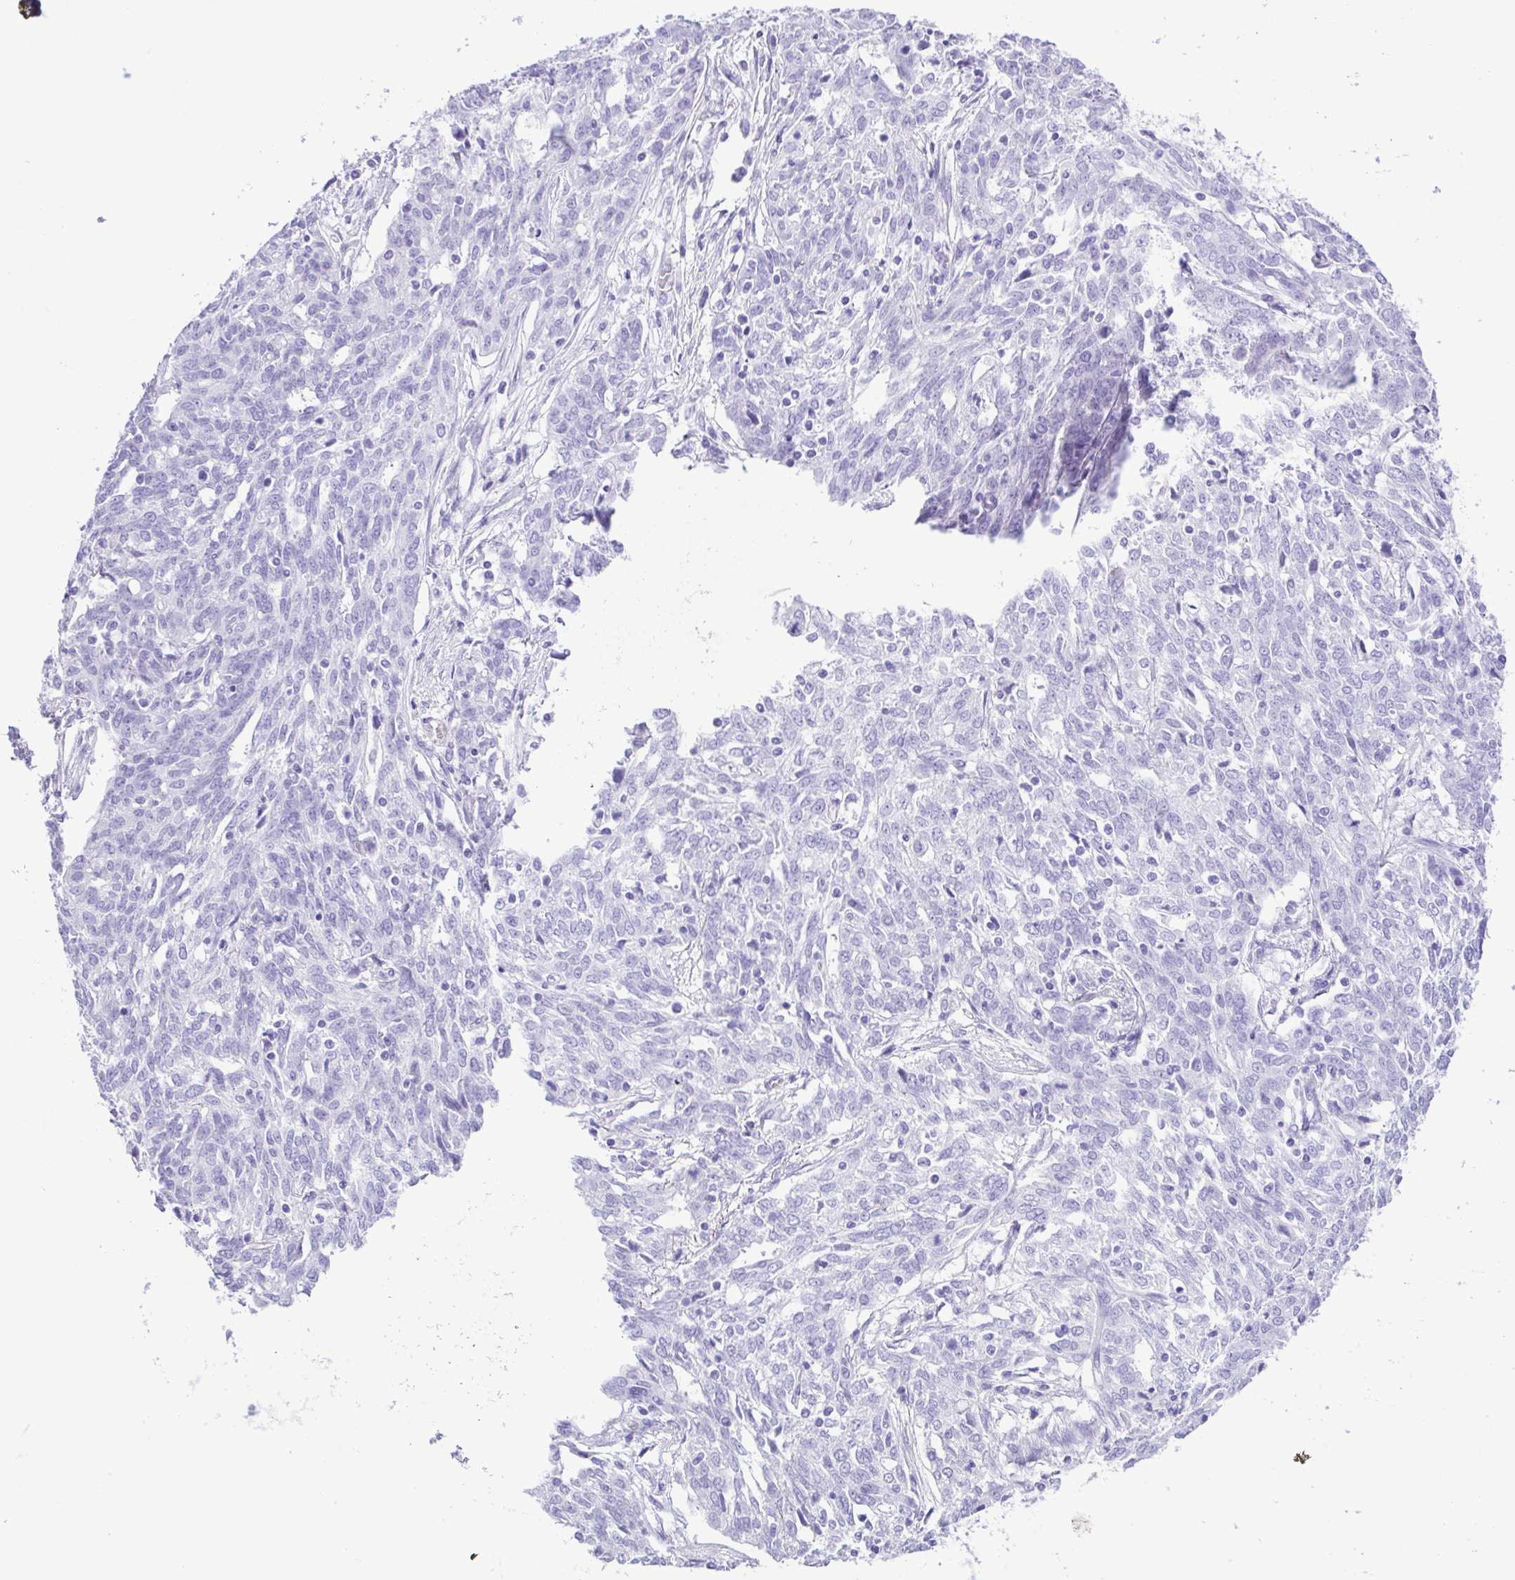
{"staining": {"intensity": "negative", "quantity": "none", "location": "none"}, "tissue": "ovarian cancer", "cell_type": "Tumor cells", "image_type": "cancer", "snomed": [{"axis": "morphology", "description": "Cystadenocarcinoma, serous, NOS"}, {"axis": "topography", "description": "Ovary"}], "caption": "Immunohistochemistry (IHC) of human ovarian cancer (serous cystadenocarcinoma) reveals no expression in tumor cells.", "gene": "CASP14", "patient": {"sex": "female", "age": 67}}